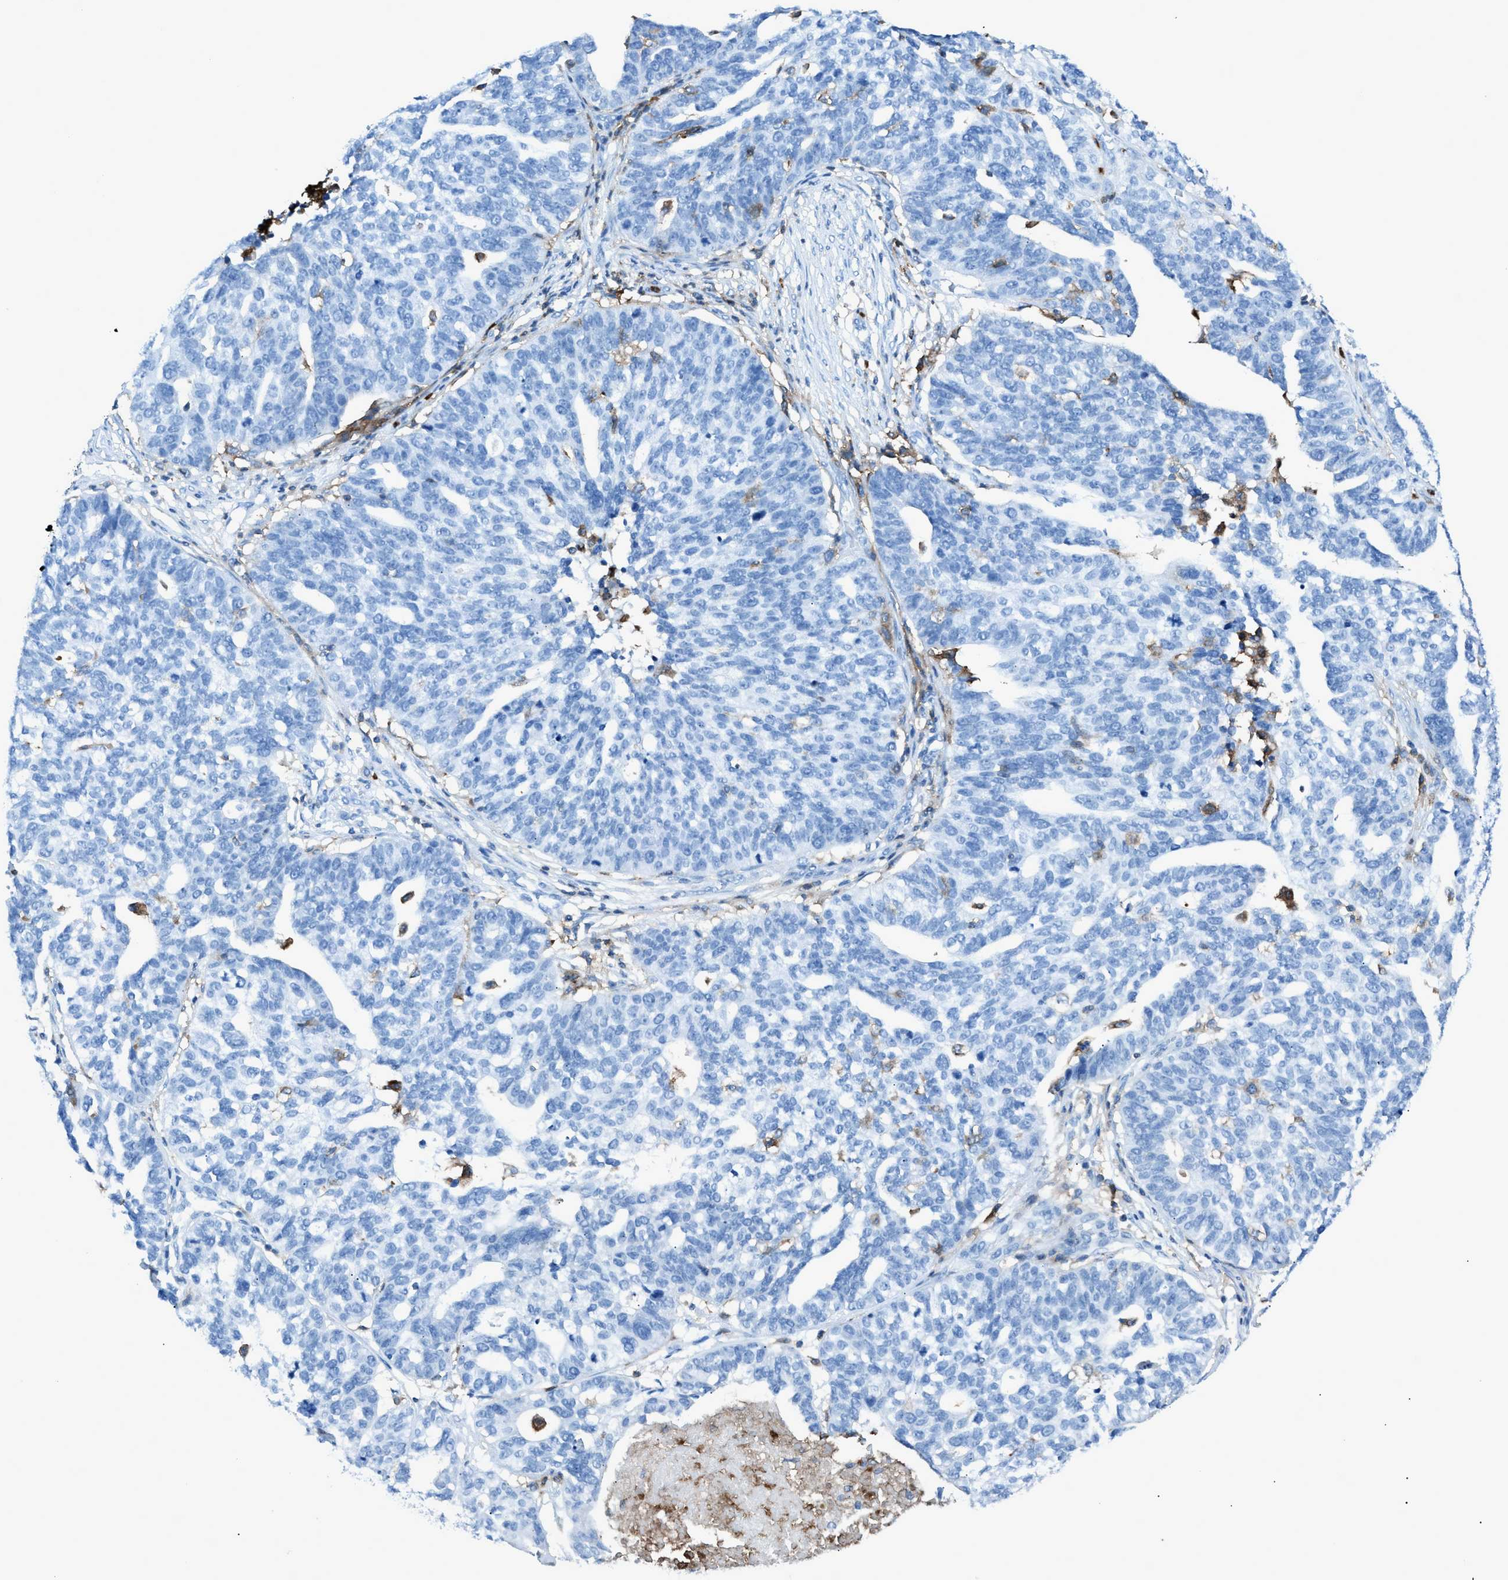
{"staining": {"intensity": "negative", "quantity": "none", "location": "none"}, "tissue": "ovarian cancer", "cell_type": "Tumor cells", "image_type": "cancer", "snomed": [{"axis": "morphology", "description": "Cystadenocarcinoma, serous, NOS"}, {"axis": "topography", "description": "Ovary"}], "caption": "Immunohistochemistry micrograph of human ovarian cancer (serous cystadenocarcinoma) stained for a protein (brown), which exhibits no positivity in tumor cells. (Immunohistochemistry, brightfield microscopy, high magnification).", "gene": "ITGB2", "patient": {"sex": "female", "age": 59}}